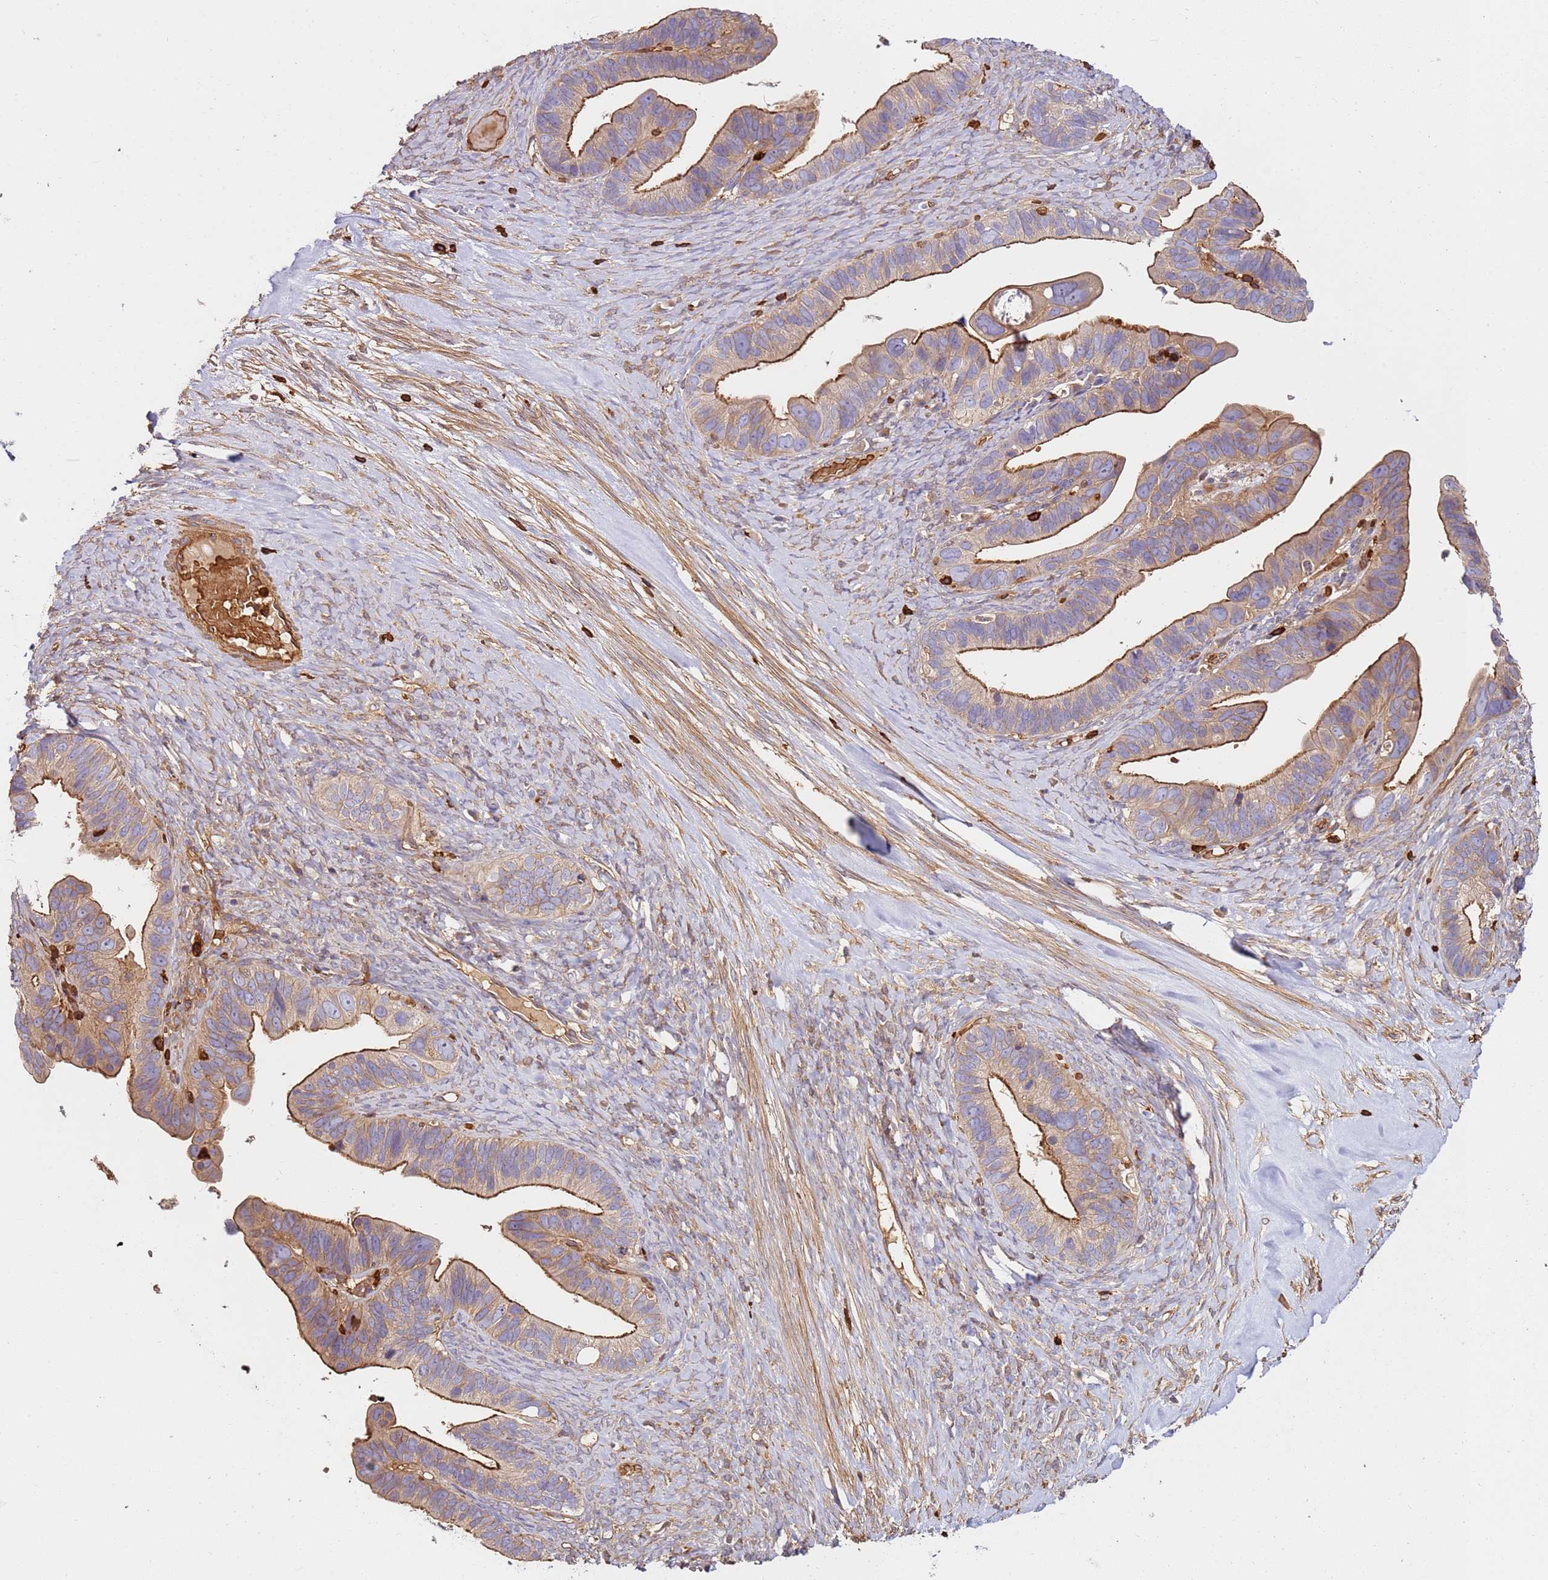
{"staining": {"intensity": "moderate", "quantity": ">75%", "location": "cytoplasmic/membranous"}, "tissue": "ovarian cancer", "cell_type": "Tumor cells", "image_type": "cancer", "snomed": [{"axis": "morphology", "description": "Cystadenocarcinoma, serous, NOS"}, {"axis": "topography", "description": "Ovary"}], "caption": "Serous cystadenocarcinoma (ovarian) stained with a protein marker reveals moderate staining in tumor cells.", "gene": "OR6P1", "patient": {"sex": "female", "age": 56}}